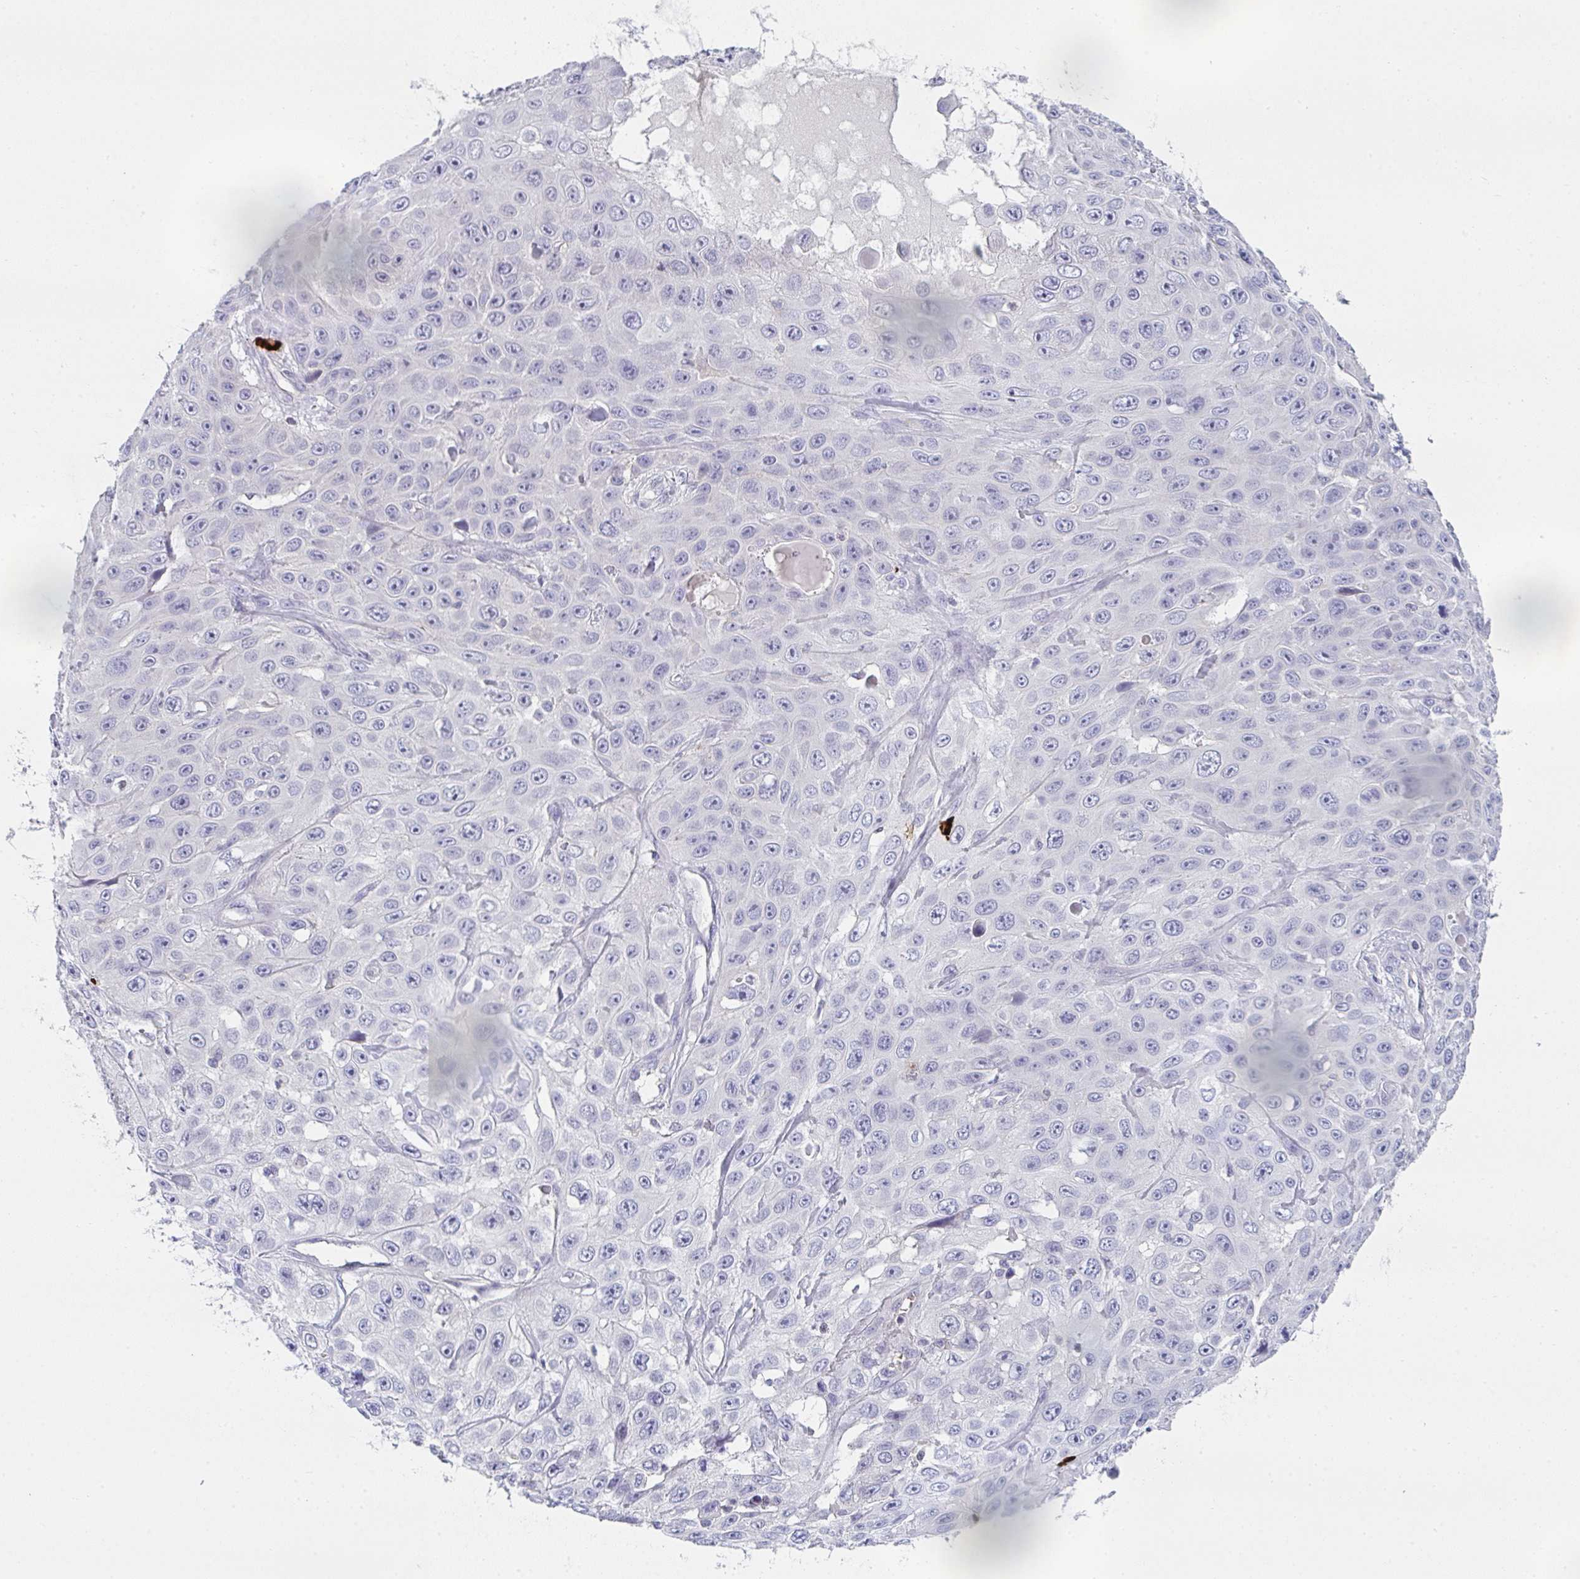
{"staining": {"intensity": "negative", "quantity": "none", "location": "none"}, "tissue": "skin cancer", "cell_type": "Tumor cells", "image_type": "cancer", "snomed": [{"axis": "morphology", "description": "Squamous cell carcinoma, NOS"}, {"axis": "topography", "description": "Skin"}], "caption": "IHC of human skin cancer (squamous cell carcinoma) displays no expression in tumor cells.", "gene": "CACNA1S", "patient": {"sex": "male", "age": 82}}